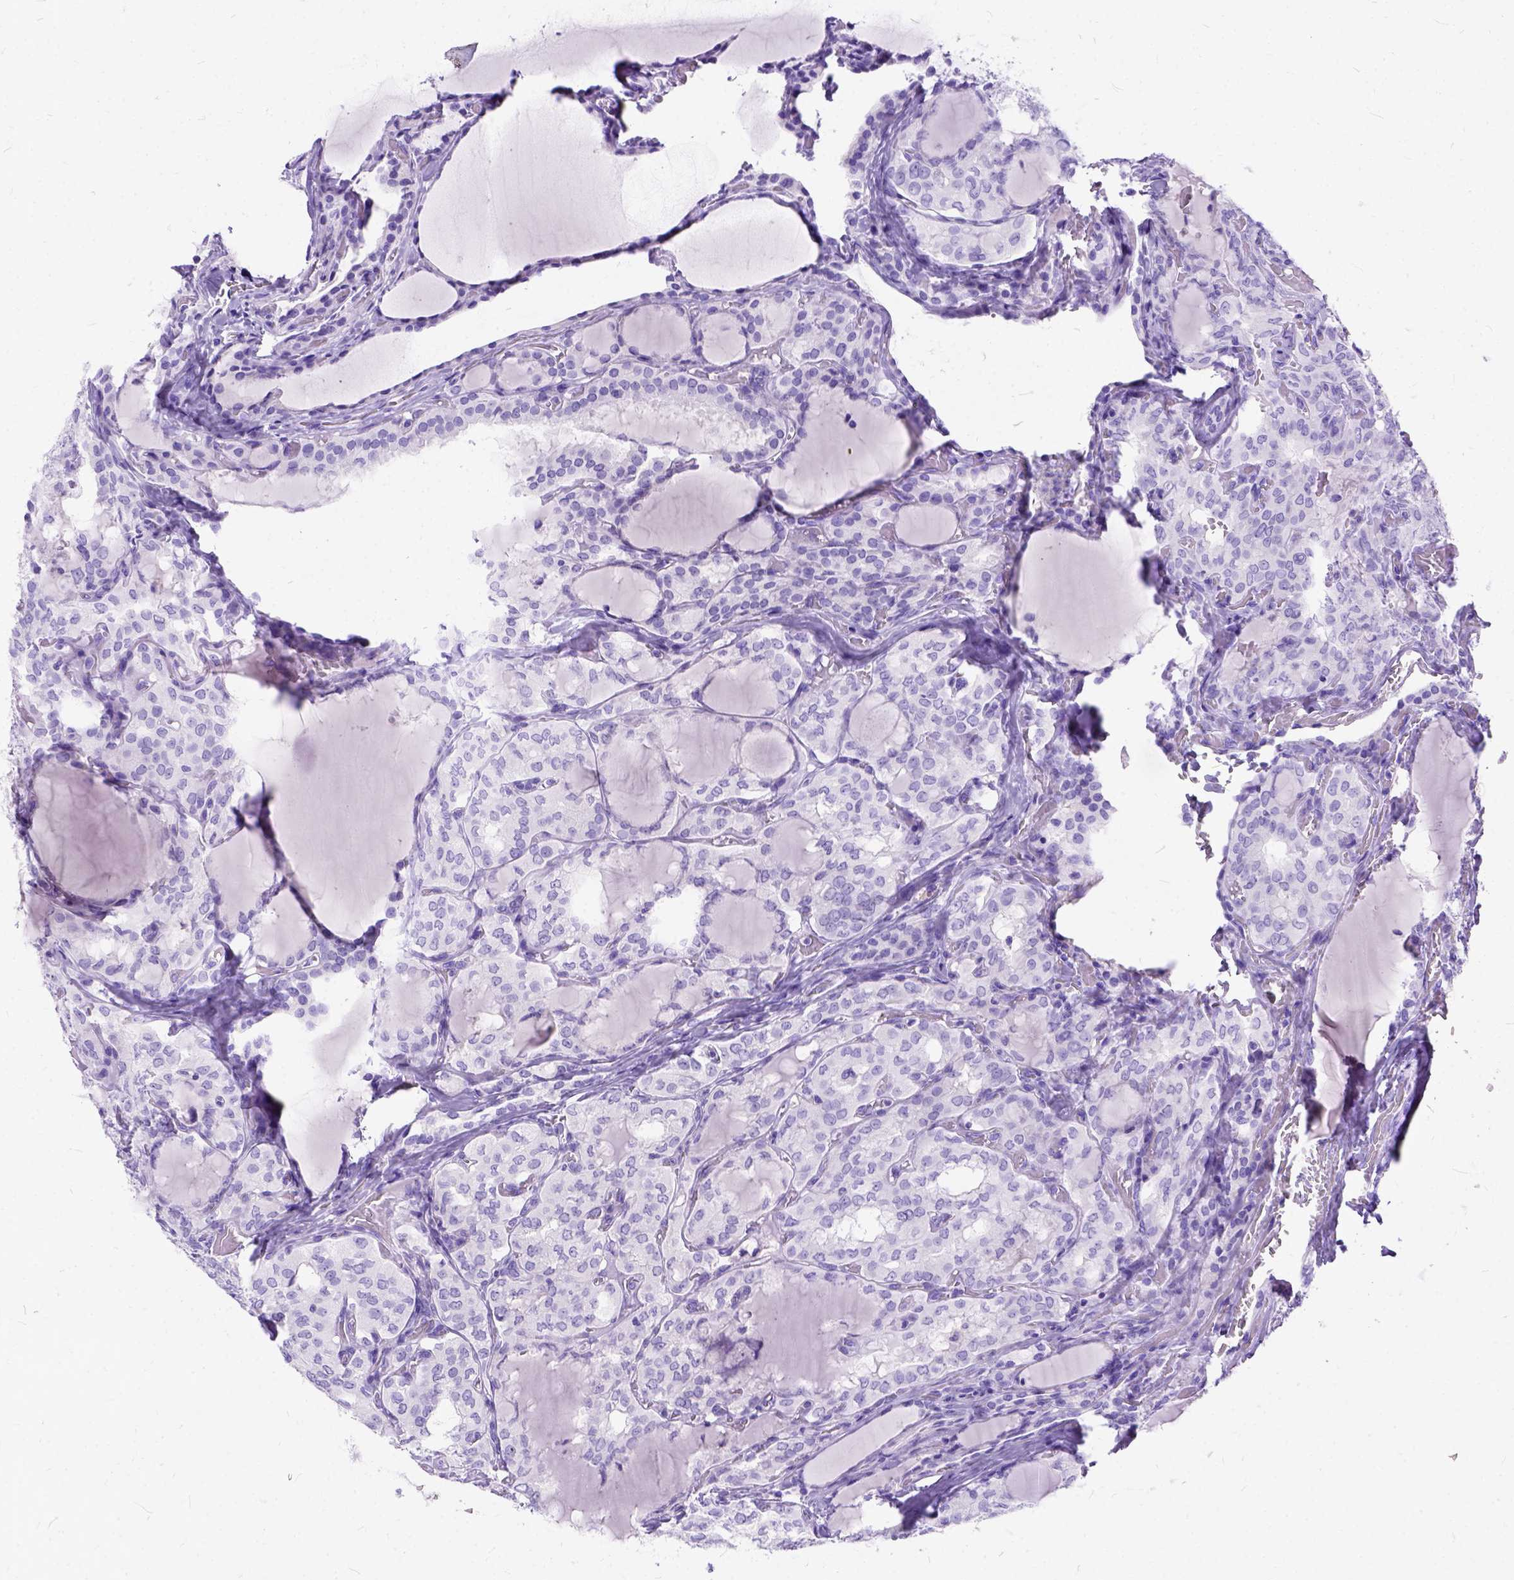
{"staining": {"intensity": "negative", "quantity": "none", "location": "none"}, "tissue": "thyroid cancer", "cell_type": "Tumor cells", "image_type": "cancer", "snomed": [{"axis": "morphology", "description": "Papillary adenocarcinoma, NOS"}, {"axis": "topography", "description": "Thyroid gland"}], "caption": "This is an immunohistochemistry micrograph of human thyroid cancer (papillary adenocarcinoma). There is no positivity in tumor cells.", "gene": "C1QTNF3", "patient": {"sex": "male", "age": 20}}